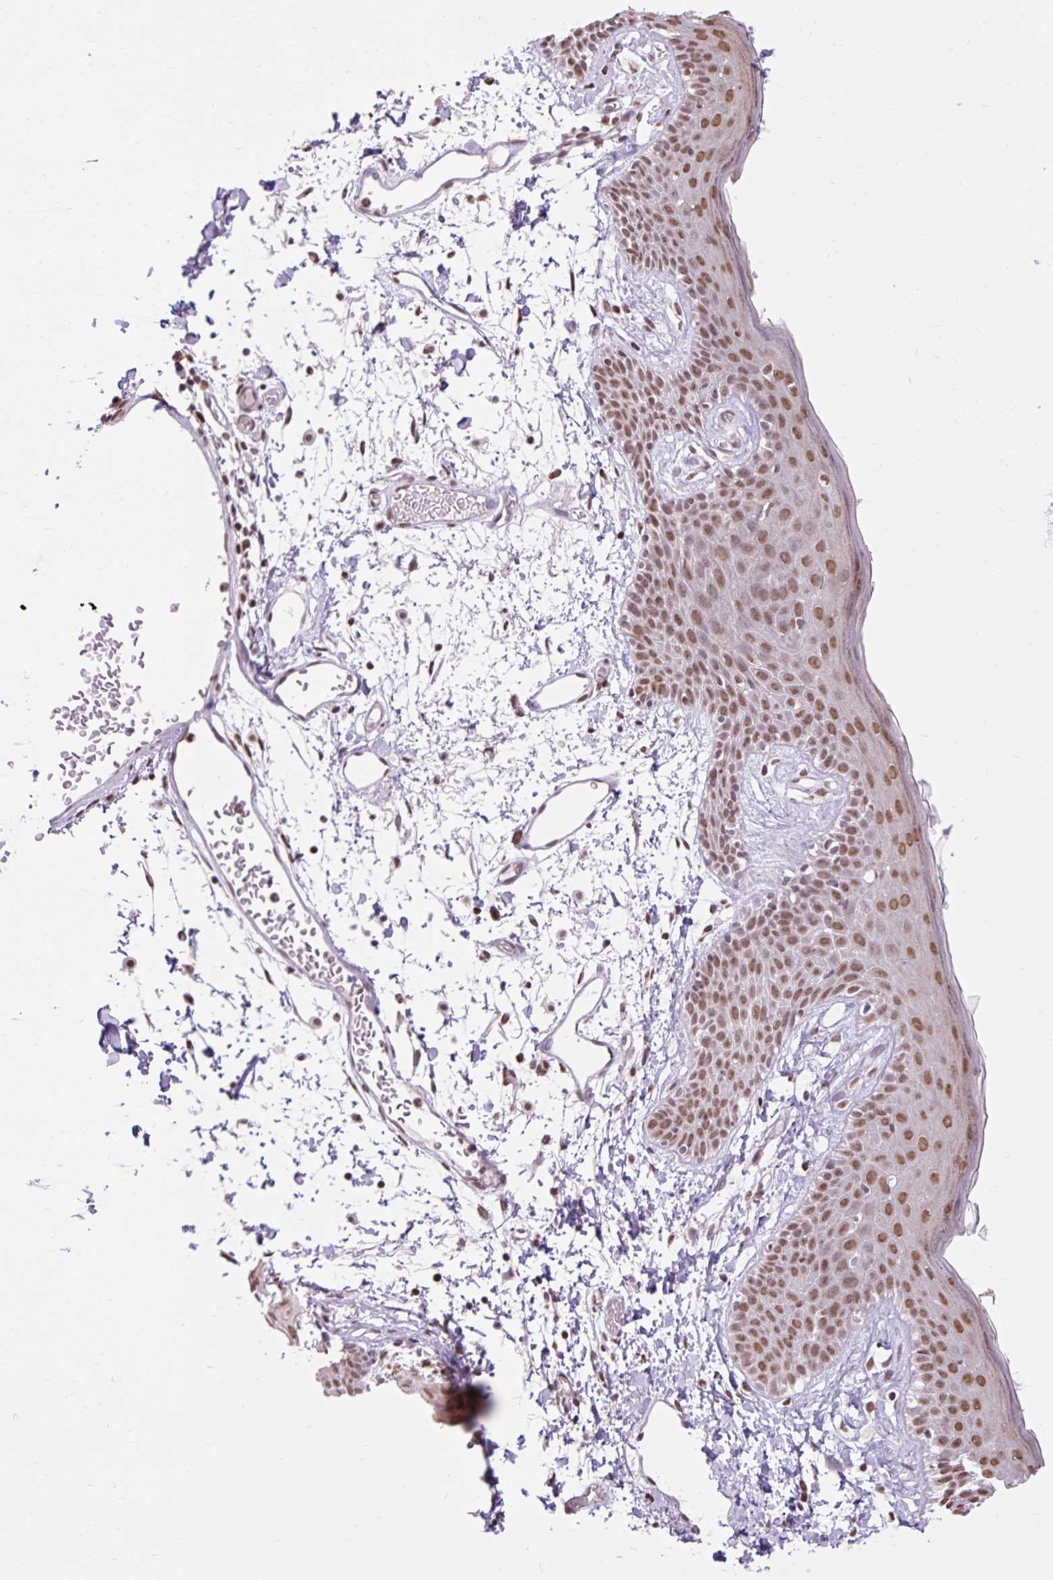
{"staining": {"intensity": "weak", "quantity": ">75%", "location": "nuclear"}, "tissue": "skin", "cell_type": "Fibroblasts", "image_type": "normal", "snomed": [{"axis": "morphology", "description": "Normal tissue, NOS"}, {"axis": "topography", "description": "Skin"}], "caption": "About >75% of fibroblasts in unremarkable skin reveal weak nuclear protein expression as visualized by brown immunohistochemical staining.", "gene": "ENSG00000261832", "patient": {"sex": "male", "age": 79}}